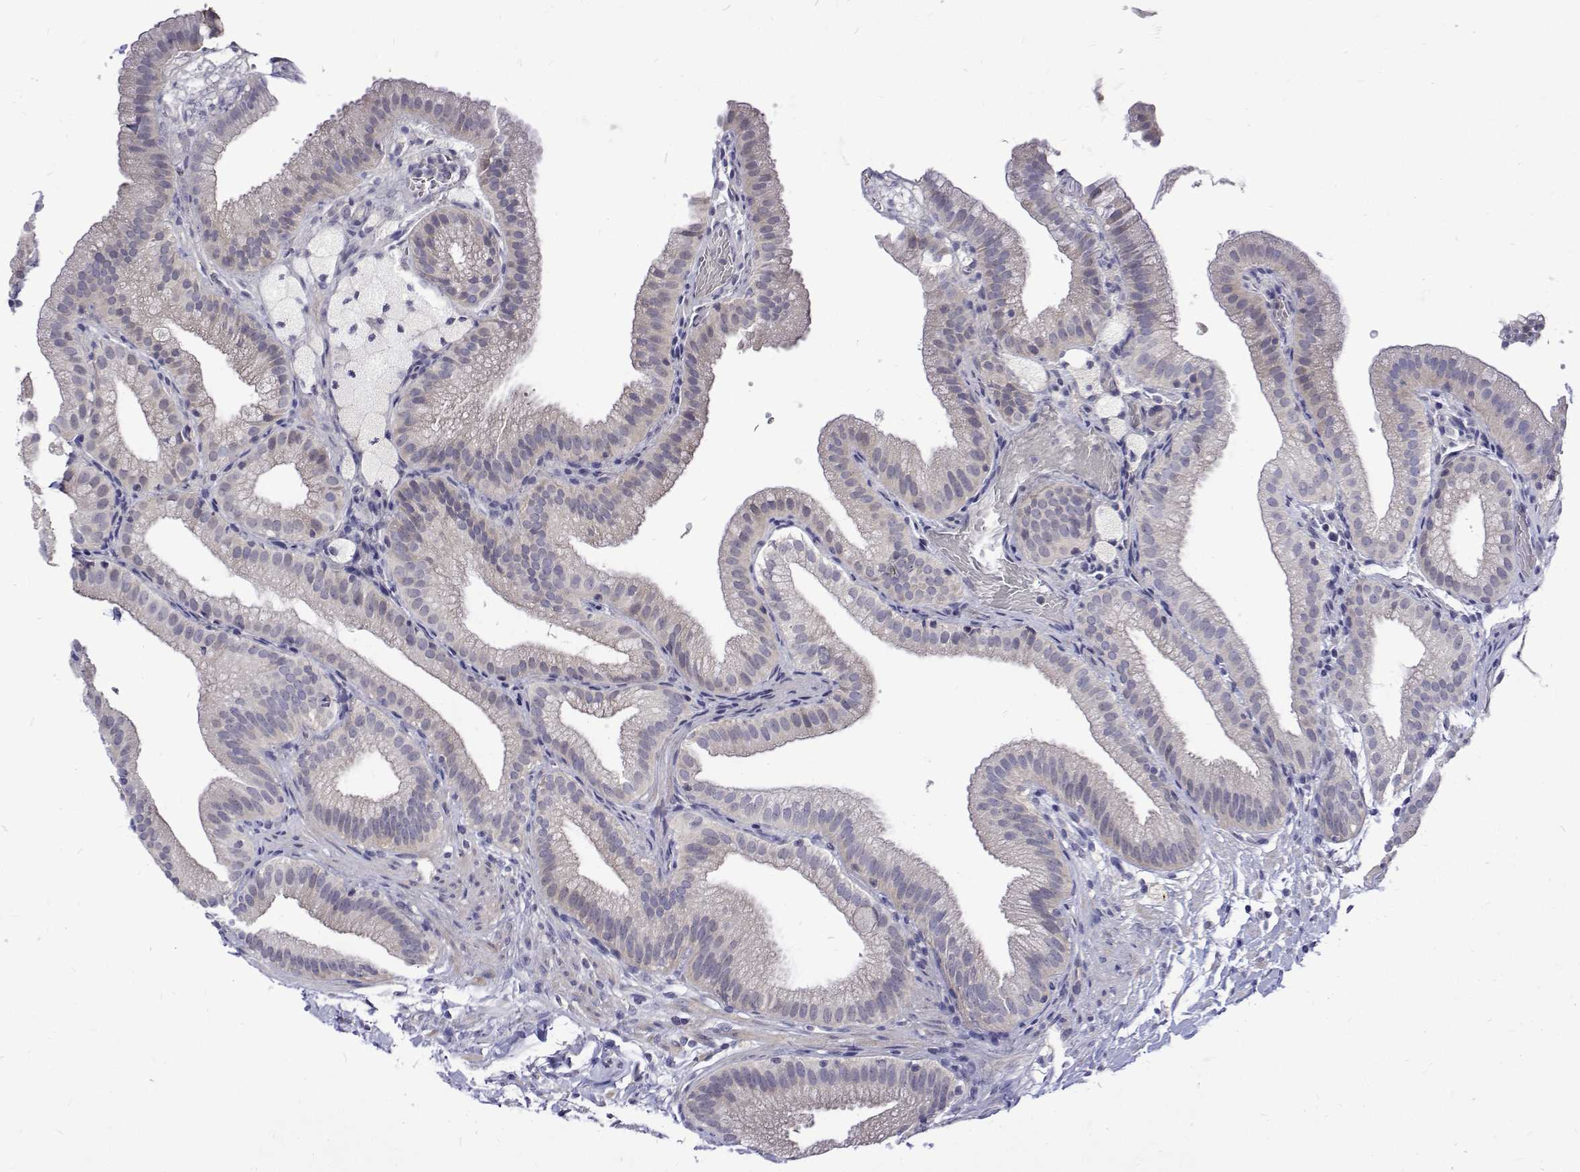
{"staining": {"intensity": "negative", "quantity": "none", "location": "none"}, "tissue": "gallbladder", "cell_type": "Glandular cells", "image_type": "normal", "snomed": [{"axis": "morphology", "description": "Normal tissue, NOS"}, {"axis": "topography", "description": "Gallbladder"}], "caption": "Immunohistochemical staining of benign gallbladder reveals no significant staining in glandular cells. The staining is performed using DAB brown chromogen with nuclei counter-stained in using hematoxylin.", "gene": "PADI1", "patient": {"sex": "female", "age": 63}}